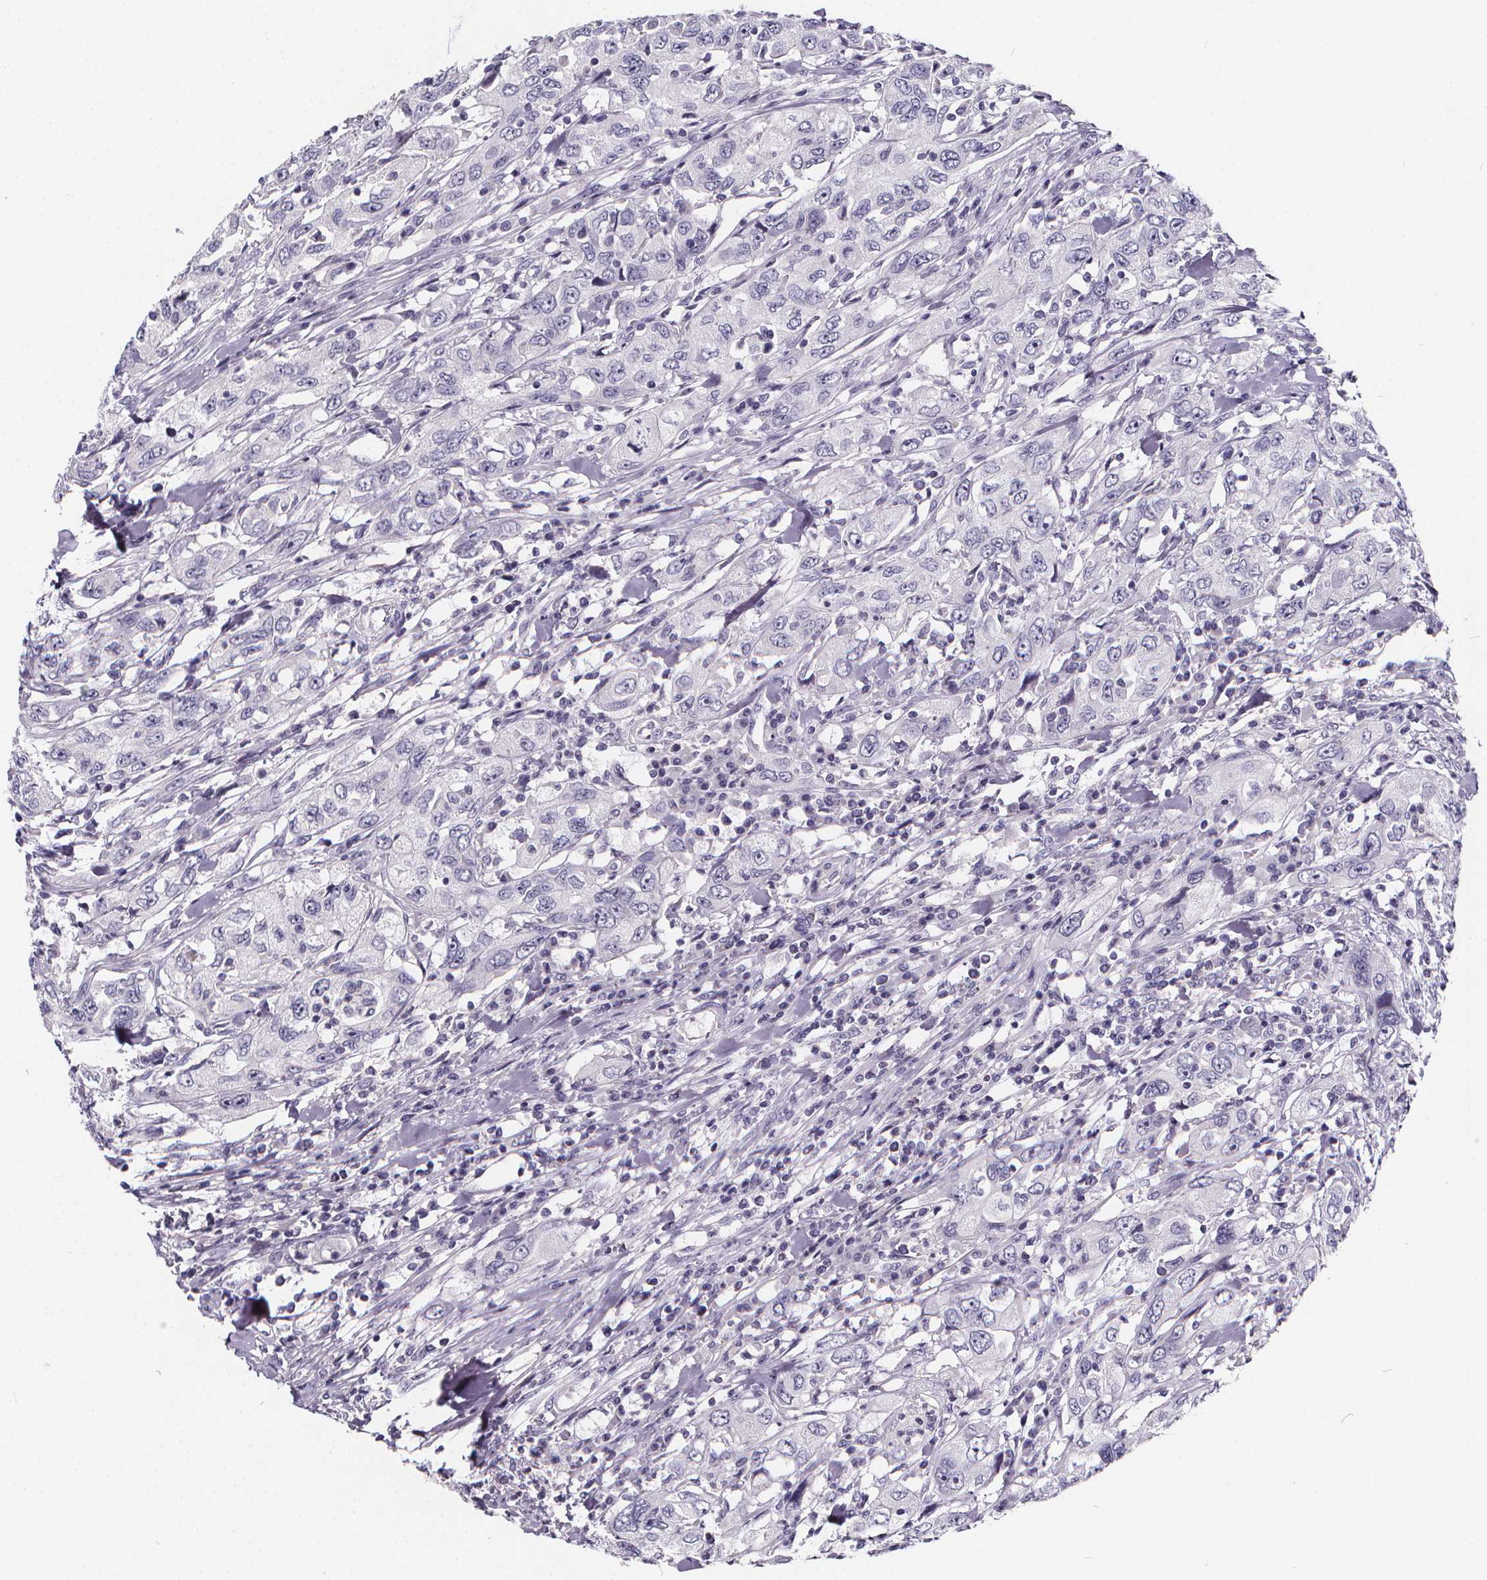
{"staining": {"intensity": "negative", "quantity": "none", "location": "none"}, "tissue": "urothelial cancer", "cell_type": "Tumor cells", "image_type": "cancer", "snomed": [{"axis": "morphology", "description": "Urothelial carcinoma, High grade"}, {"axis": "topography", "description": "Urinary bladder"}], "caption": "There is no significant staining in tumor cells of urothelial cancer.", "gene": "SPEF2", "patient": {"sex": "male", "age": 76}}